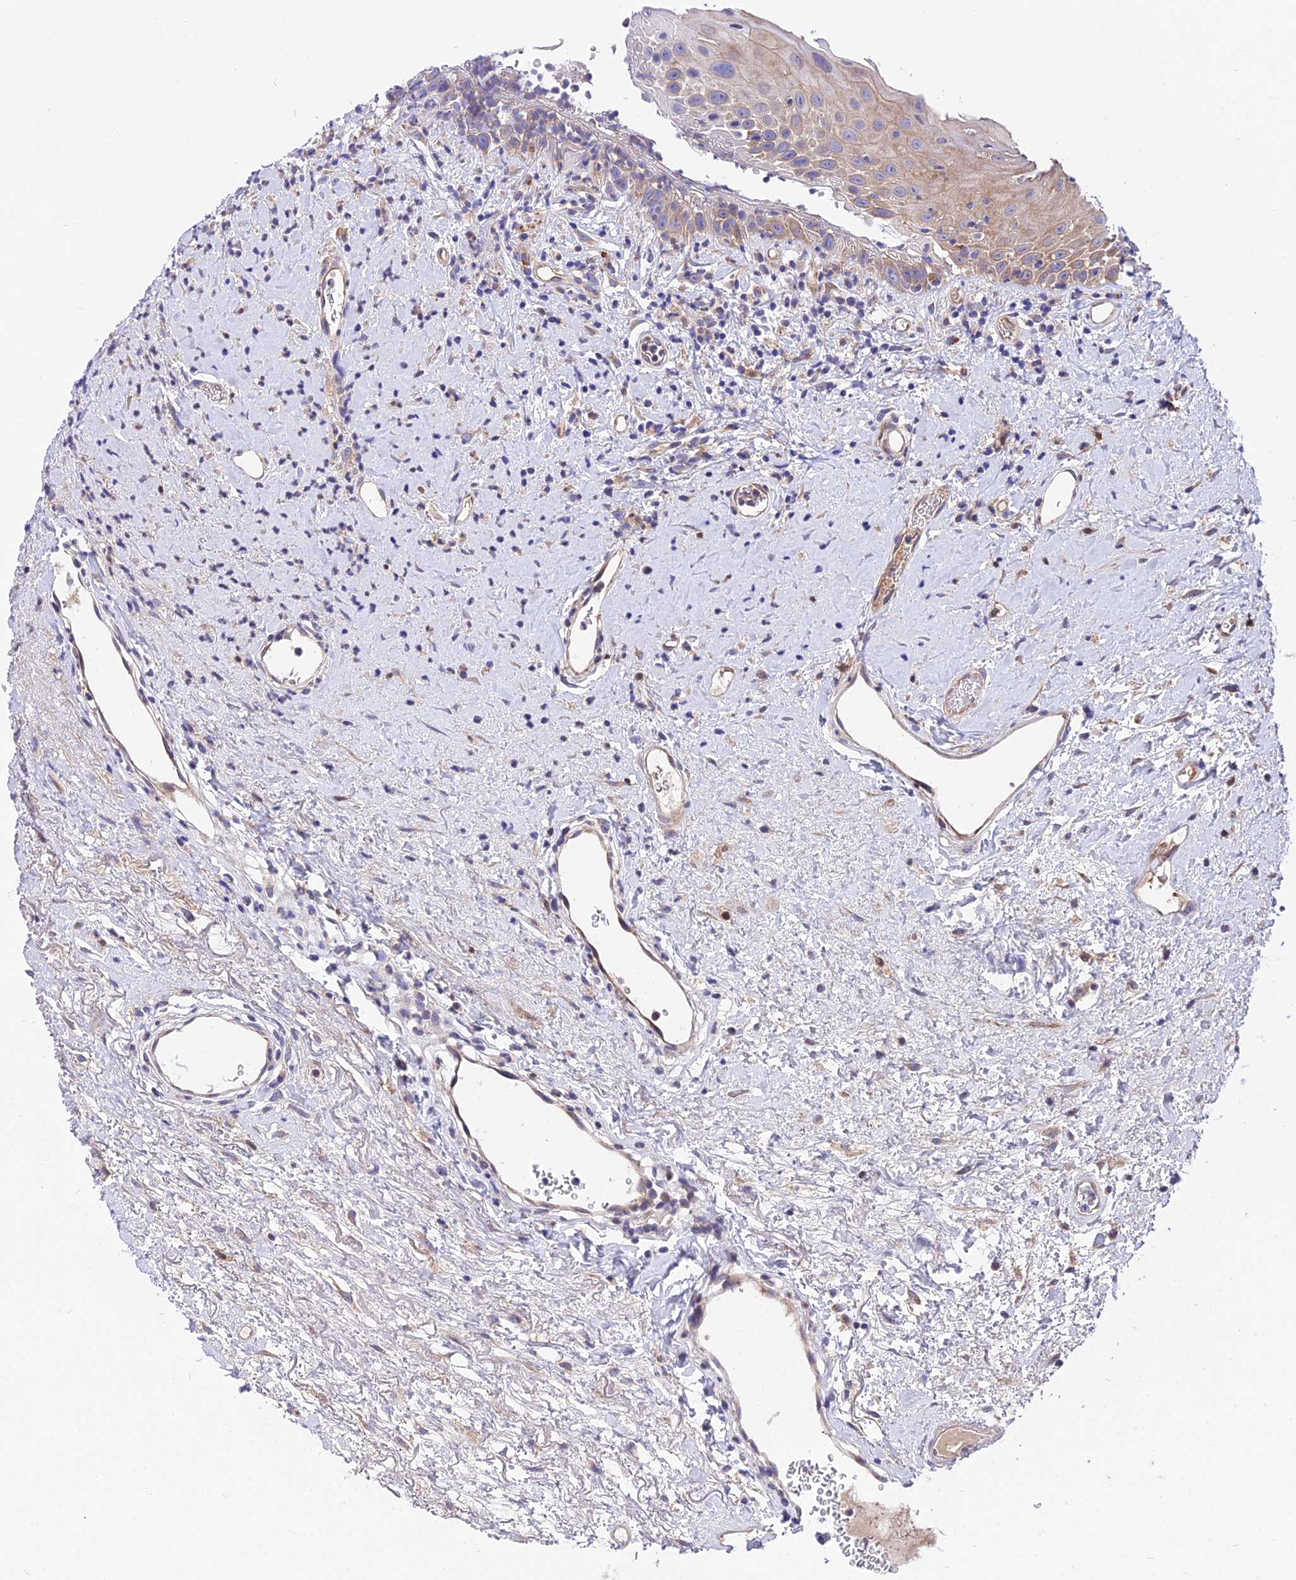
{"staining": {"intensity": "weak", "quantity": "25%-75%", "location": "cytoplasmic/membranous"}, "tissue": "oral mucosa", "cell_type": "Squamous epithelial cells", "image_type": "normal", "snomed": [{"axis": "morphology", "description": "Normal tissue, NOS"}, {"axis": "topography", "description": "Oral tissue"}], "caption": "An immunohistochemistry (IHC) micrograph of normal tissue is shown. Protein staining in brown highlights weak cytoplasmic/membranous positivity in oral mucosa within squamous epithelial cells.", "gene": "CDC37L1", "patient": {"sex": "female", "age": 76}}